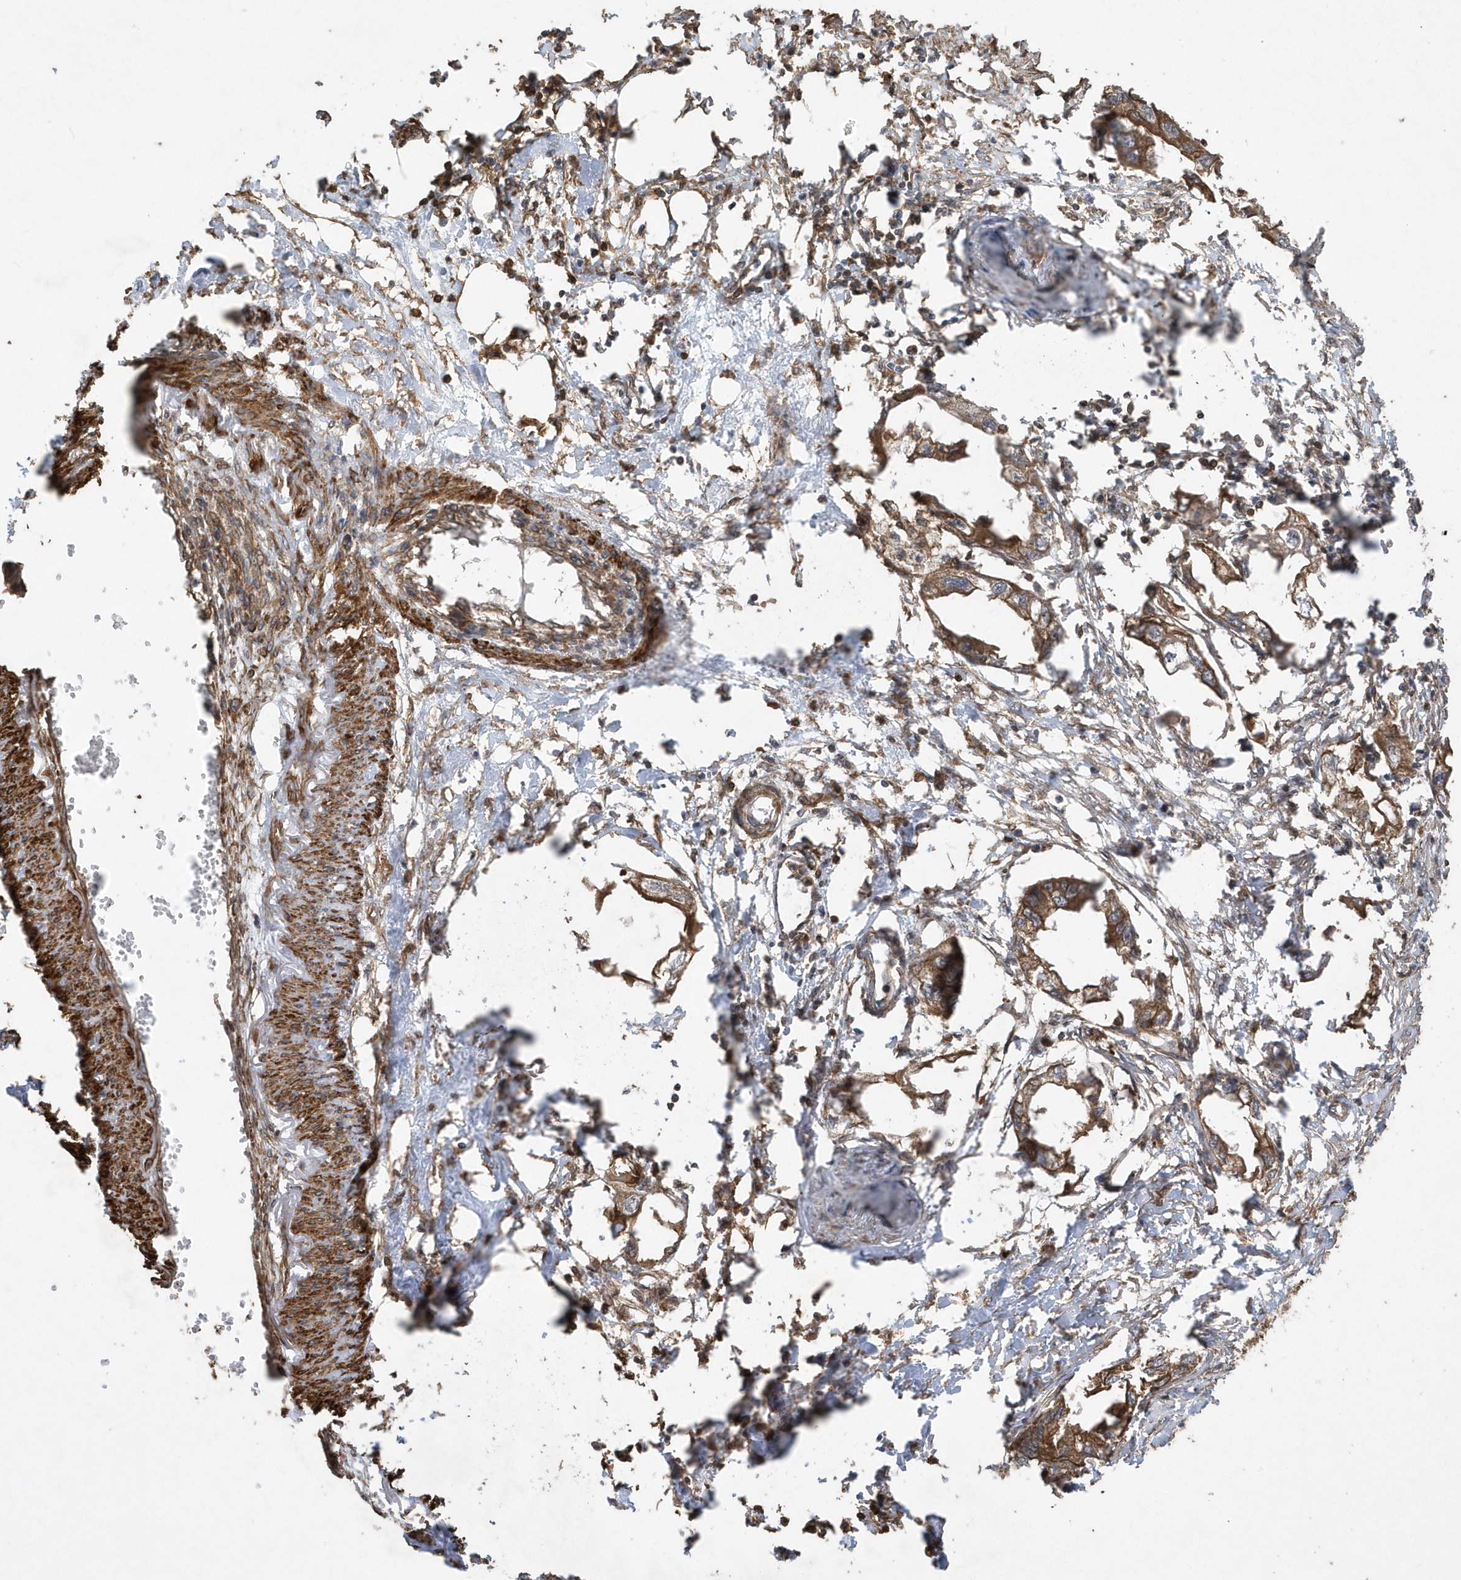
{"staining": {"intensity": "moderate", "quantity": ">75%", "location": "cytoplasmic/membranous"}, "tissue": "endometrial cancer", "cell_type": "Tumor cells", "image_type": "cancer", "snomed": [{"axis": "morphology", "description": "Adenocarcinoma, NOS"}, {"axis": "morphology", "description": "Adenocarcinoma, metastatic, NOS"}, {"axis": "topography", "description": "Adipose tissue"}, {"axis": "topography", "description": "Endometrium"}], "caption": "Metastatic adenocarcinoma (endometrial) was stained to show a protein in brown. There is medium levels of moderate cytoplasmic/membranous staining in approximately >75% of tumor cells.", "gene": "SENP8", "patient": {"sex": "female", "age": 67}}